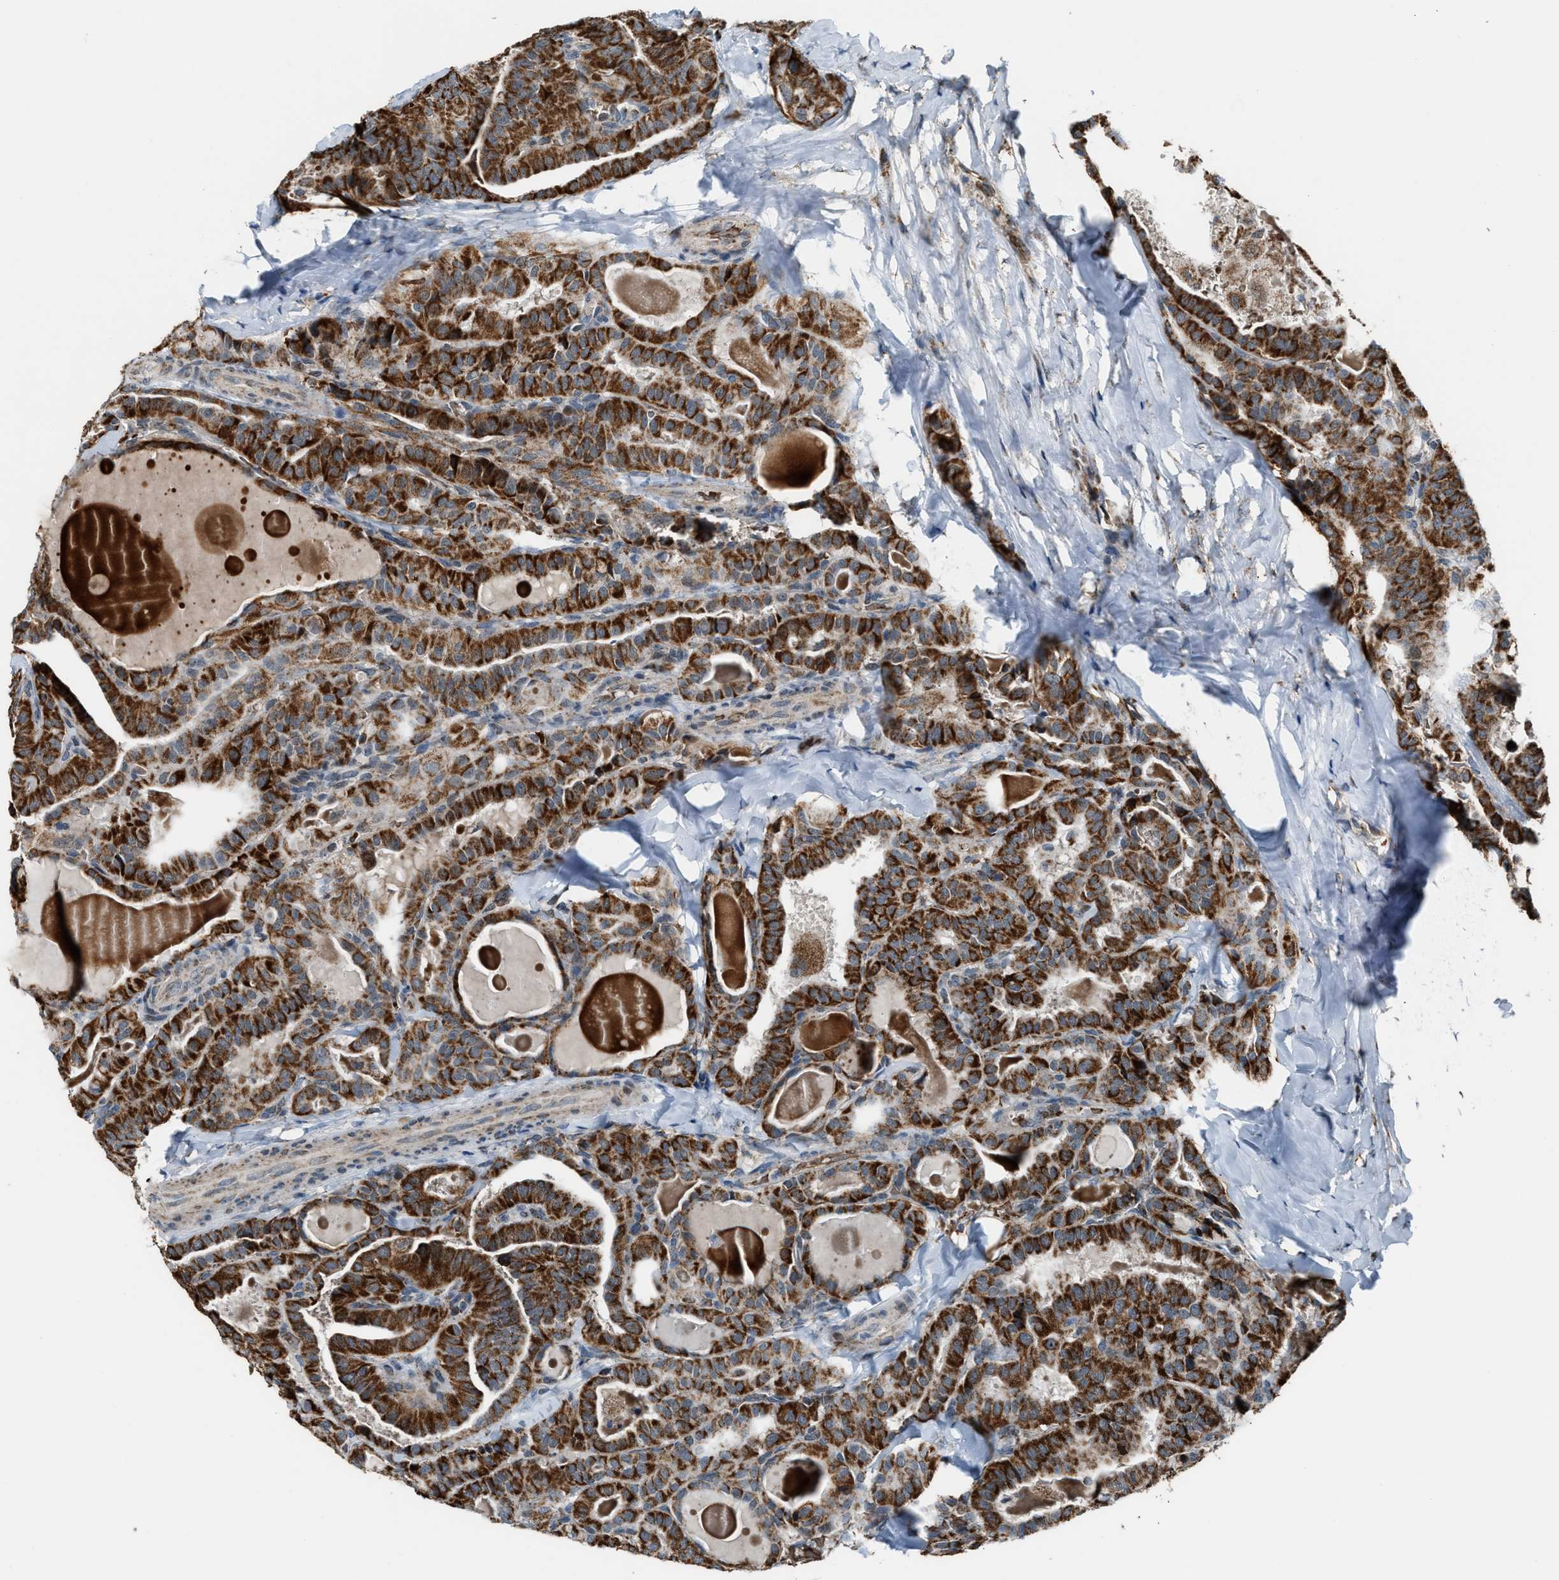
{"staining": {"intensity": "strong", "quantity": ">75%", "location": "cytoplasmic/membranous"}, "tissue": "thyroid cancer", "cell_type": "Tumor cells", "image_type": "cancer", "snomed": [{"axis": "morphology", "description": "Papillary adenocarcinoma, NOS"}, {"axis": "topography", "description": "Thyroid gland"}], "caption": "Strong cytoplasmic/membranous protein staining is seen in about >75% of tumor cells in papillary adenocarcinoma (thyroid).", "gene": "CHN2", "patient": {"sex": "male", "age": 77}}